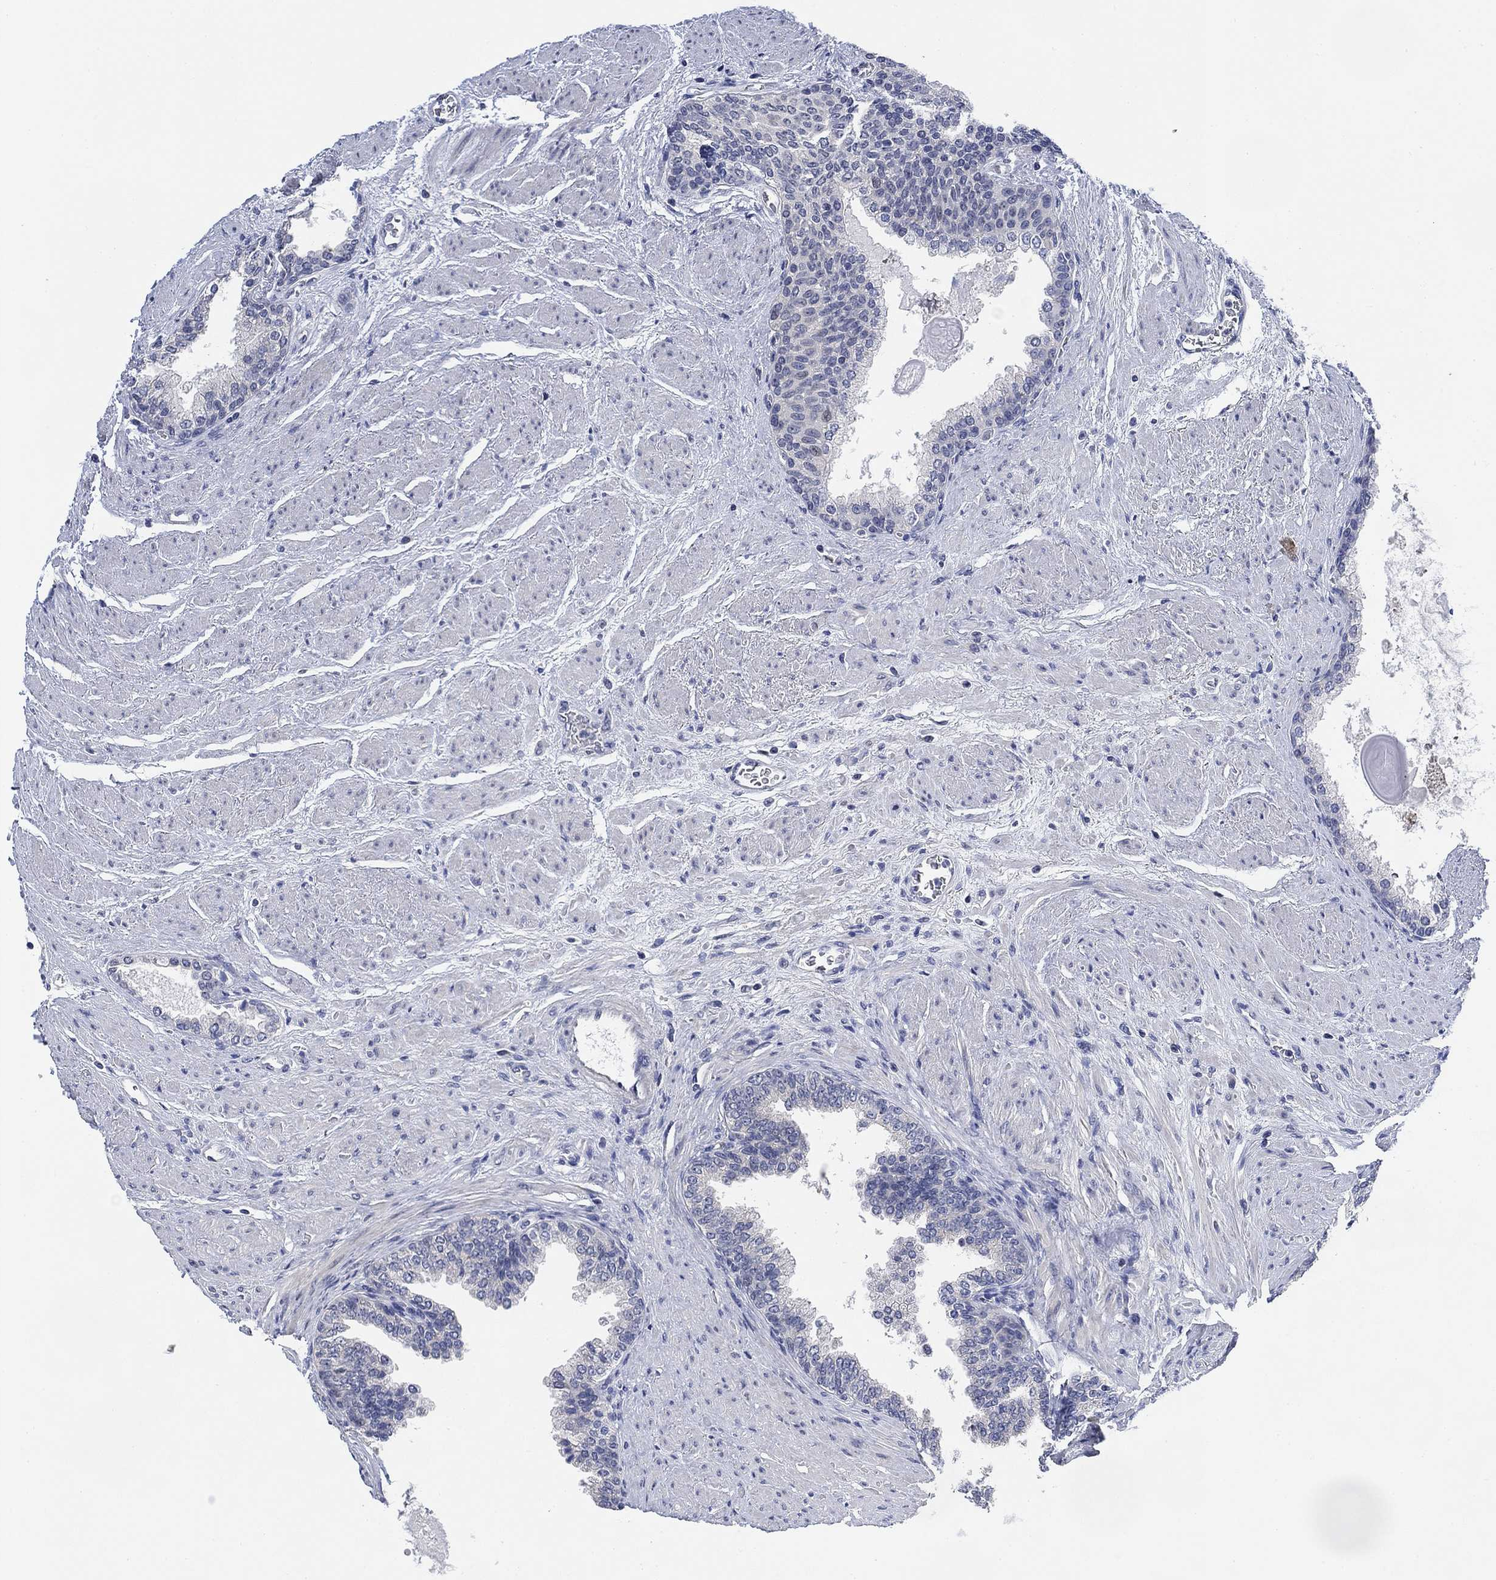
{"staining": {"intensity": "negative", "quantity": "none", "location": "none"}, "tissue": "prostate cancer", "cell_type": "Tumor cells", "image_type": "cancer", "snomed": [{"axis": "morphology", "description": "Adenocarcinoma, NOS"}, {"axis": "topography", "description": "Prostate and seminal vesicle, NOS"}, {"axis": "topography", "description": "Prostate"}], "caption": "DAB (3,3'-diaminobenzidine) immunohistochemical staining of prostate cancer shows no significant staining in tumor cells.", "gene": "DAZL", "patient": {"sex": "male", "age": 62}}